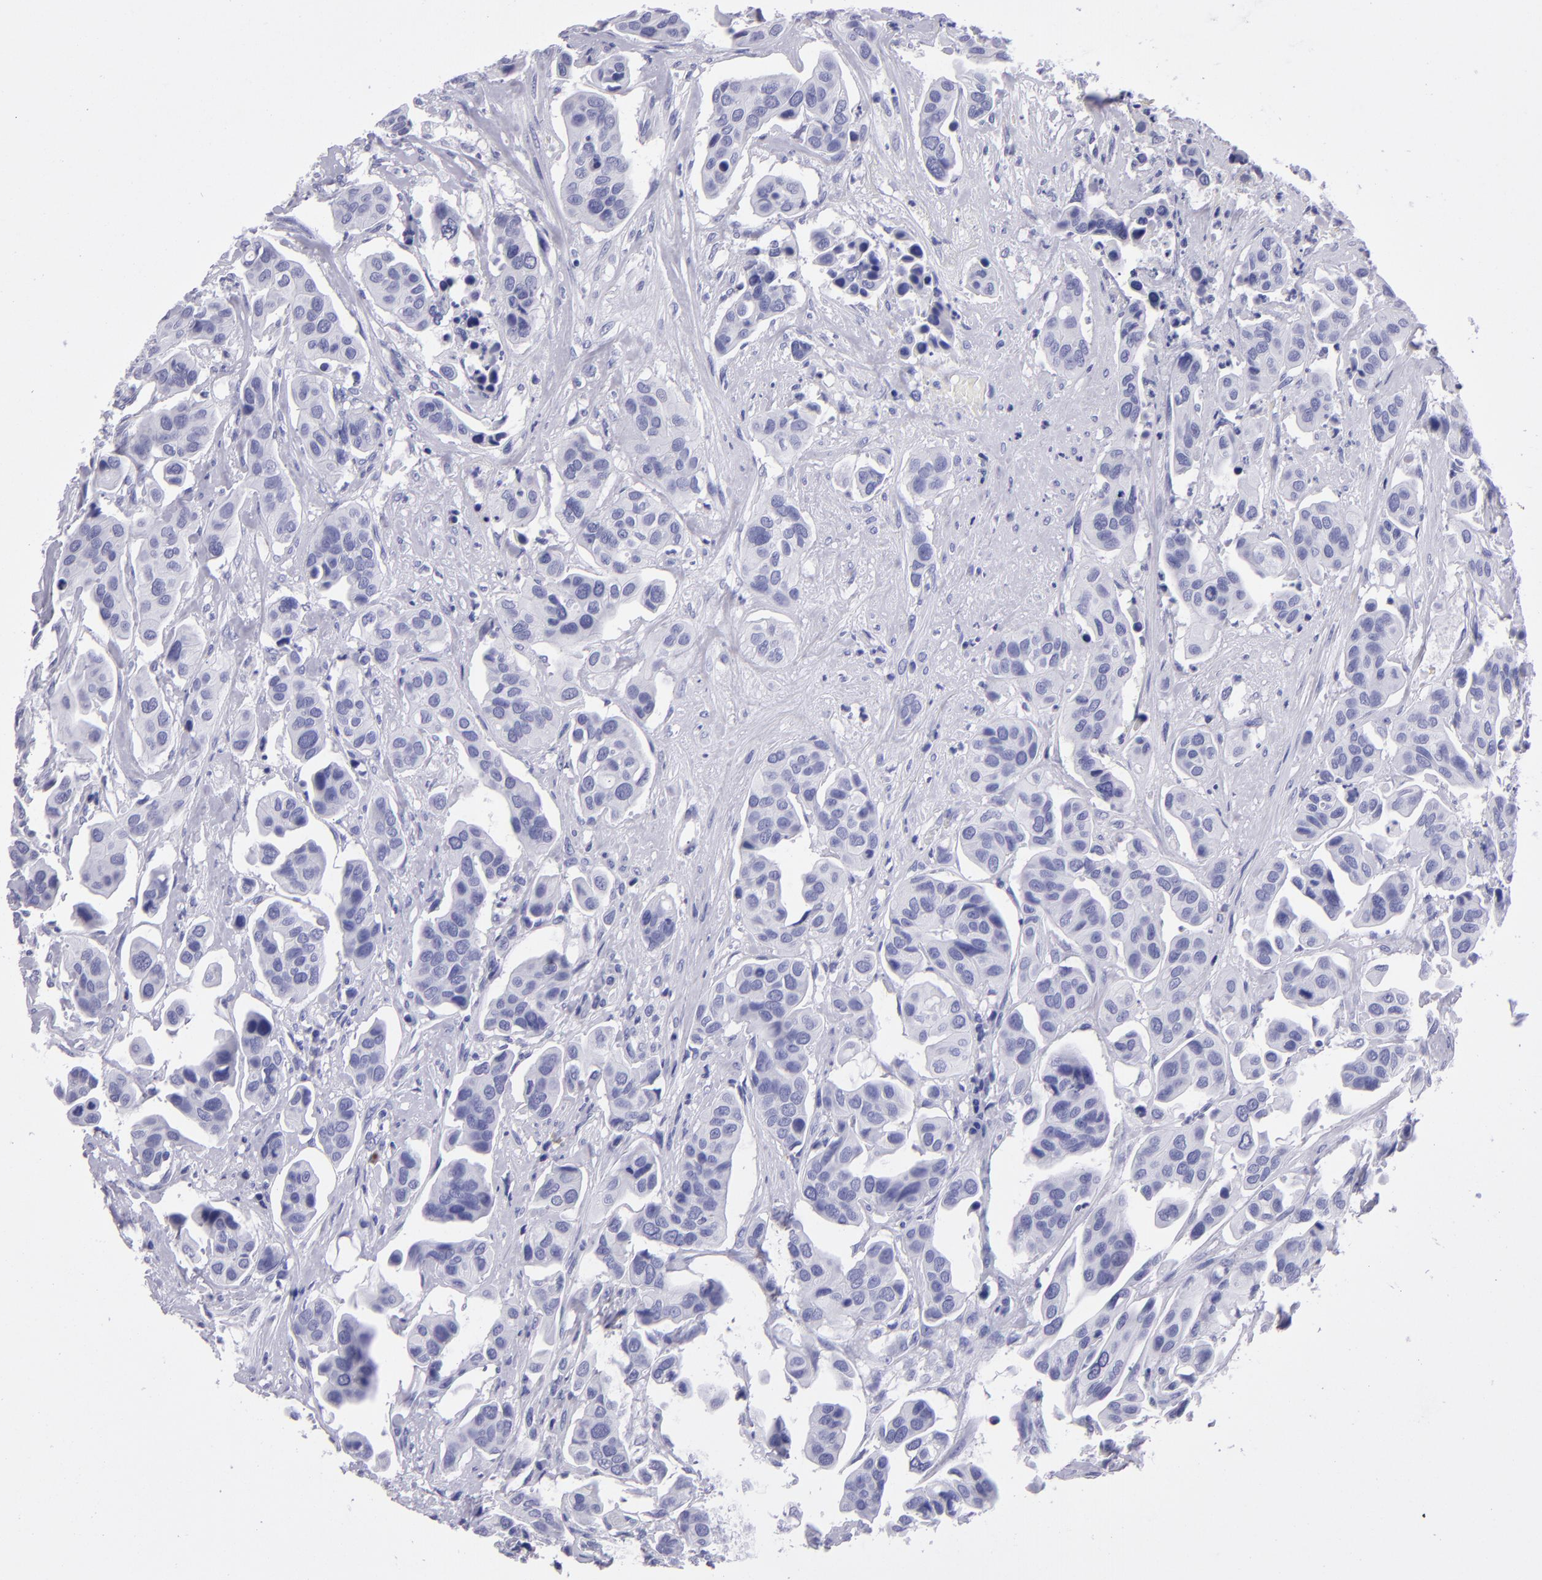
{"staining": {"intensity": "negative", "quantity": "none", "location": "none"}, "tissue": "urothelial cancer", "cell_type": "Tumor cells", "image_type": "cancer", "snomed": [{"axis": "morphology", "description": "Adenocarcinoma, NOS"}, {"axis": "topography", "description": "Urinary bladder"}], "caption": "Urothelial cancer was stained to show a protein in brown. There is no significant expression in tumor cells. (Stains: DAB immunohistochemistry with hematoxylin counter stain, Microscopy: brightfield microscopy at high magnification).", "gene": "TYRP1", "patient": {"sex": "male", "age": 61}}